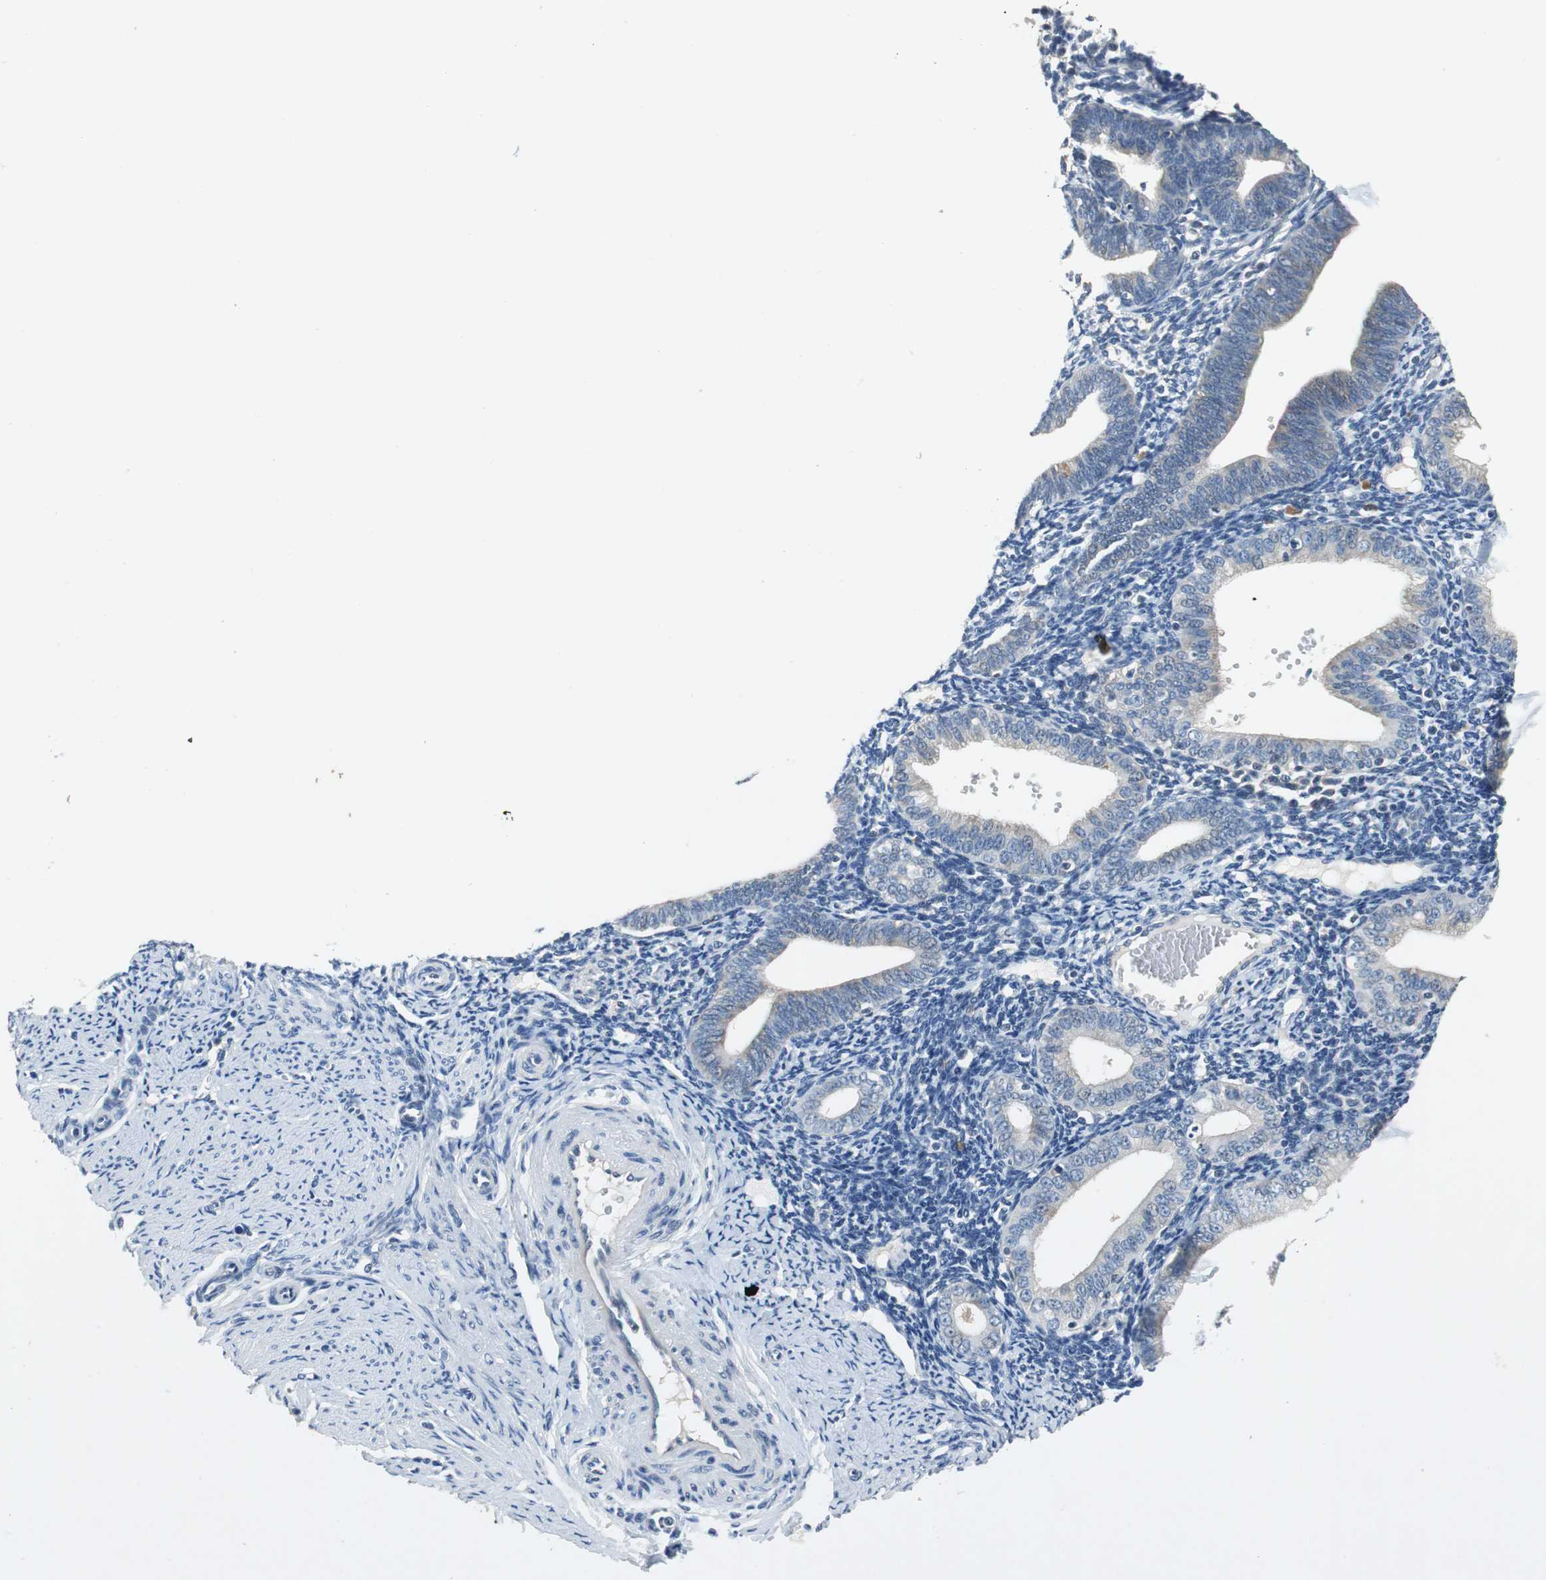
{"staining": {"intensity": "negative", "quantity": "none", "location": "none"}, "tissue": "endometrium", "cell_type": "Cells in endometrial stroma", "image_type": "normal", "snomed": [{"axis": "morphology", "description": "Normal tissue, NOS"}, {"axis": "topography", "description": "Endometrium"}], "caption": "Cells in endometrial stroma show no significant protein expression in benign endometrium. Brightfield microscopy of immunohistochemistry stained with DAB (3,3'-diaminobenzidine) (brown) and hematoxylin (blue), captured at high magnification.", "gene": "GLCCI1", "patient": {"sex": "female", "age": 61}}